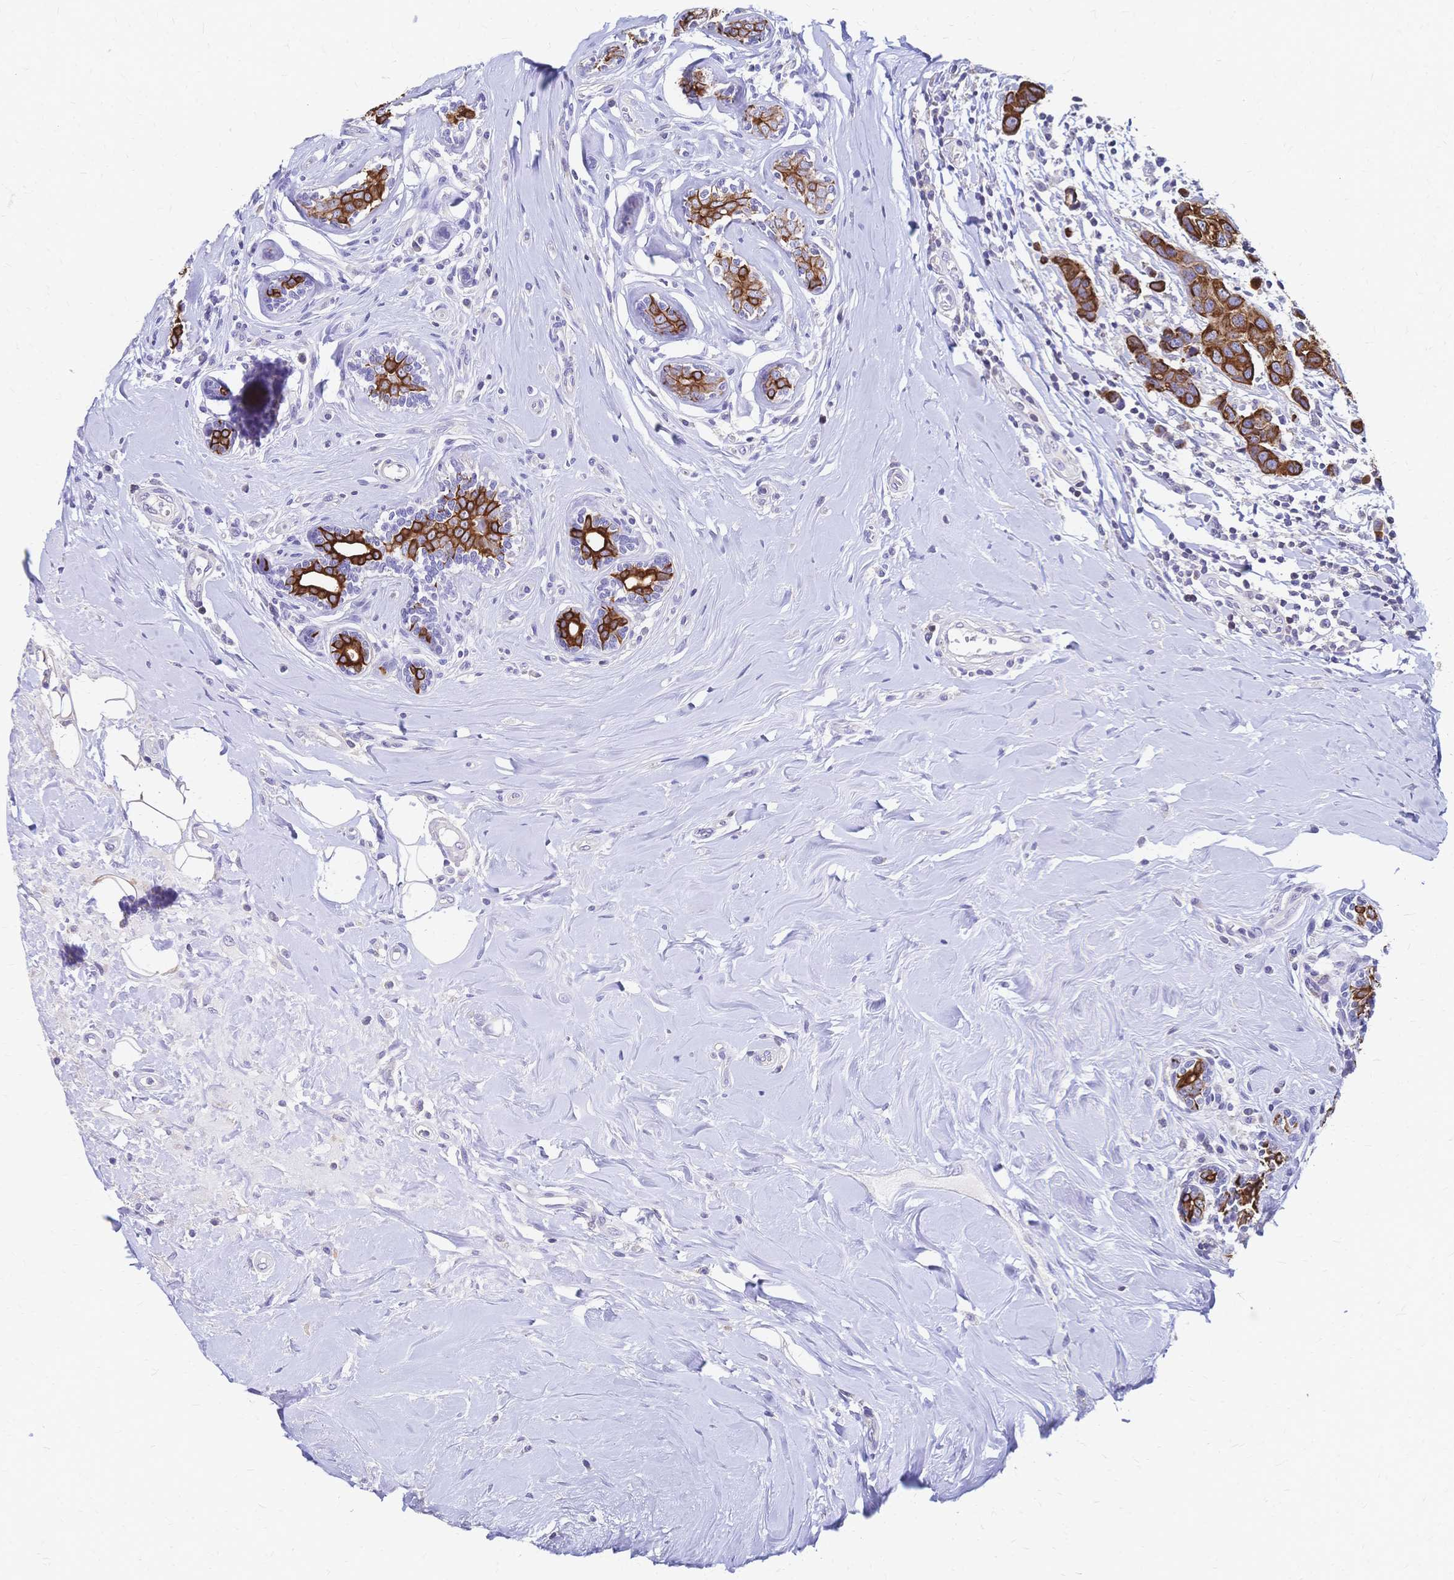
{"staining": {"intensity": "strong", "quantity": ">75%", "location": "cytoplasmic/membranous"}, "tissue": "breast cancer", "cell_type": "Tumor cells", "image_type": "cancer", "snomed": [{"axis": "morphology", "description": "Duct carcinoma"}, {"axis": "topography", "description": "Breast"}], "caption": "High-power microscopy captured an immunohistochemistry (IHC) photomicrograph of breast invasive ductal carcinoma, revealing strong cytoplasmic/membranous positivity in approximately >75% of tumor cells. (DAB (3,3'-diaminobenzidine) = brown stain, brightfield microscopy at high magnification).", "gene": "DTNB", "patient": {"sex": "female", "age": 24}}